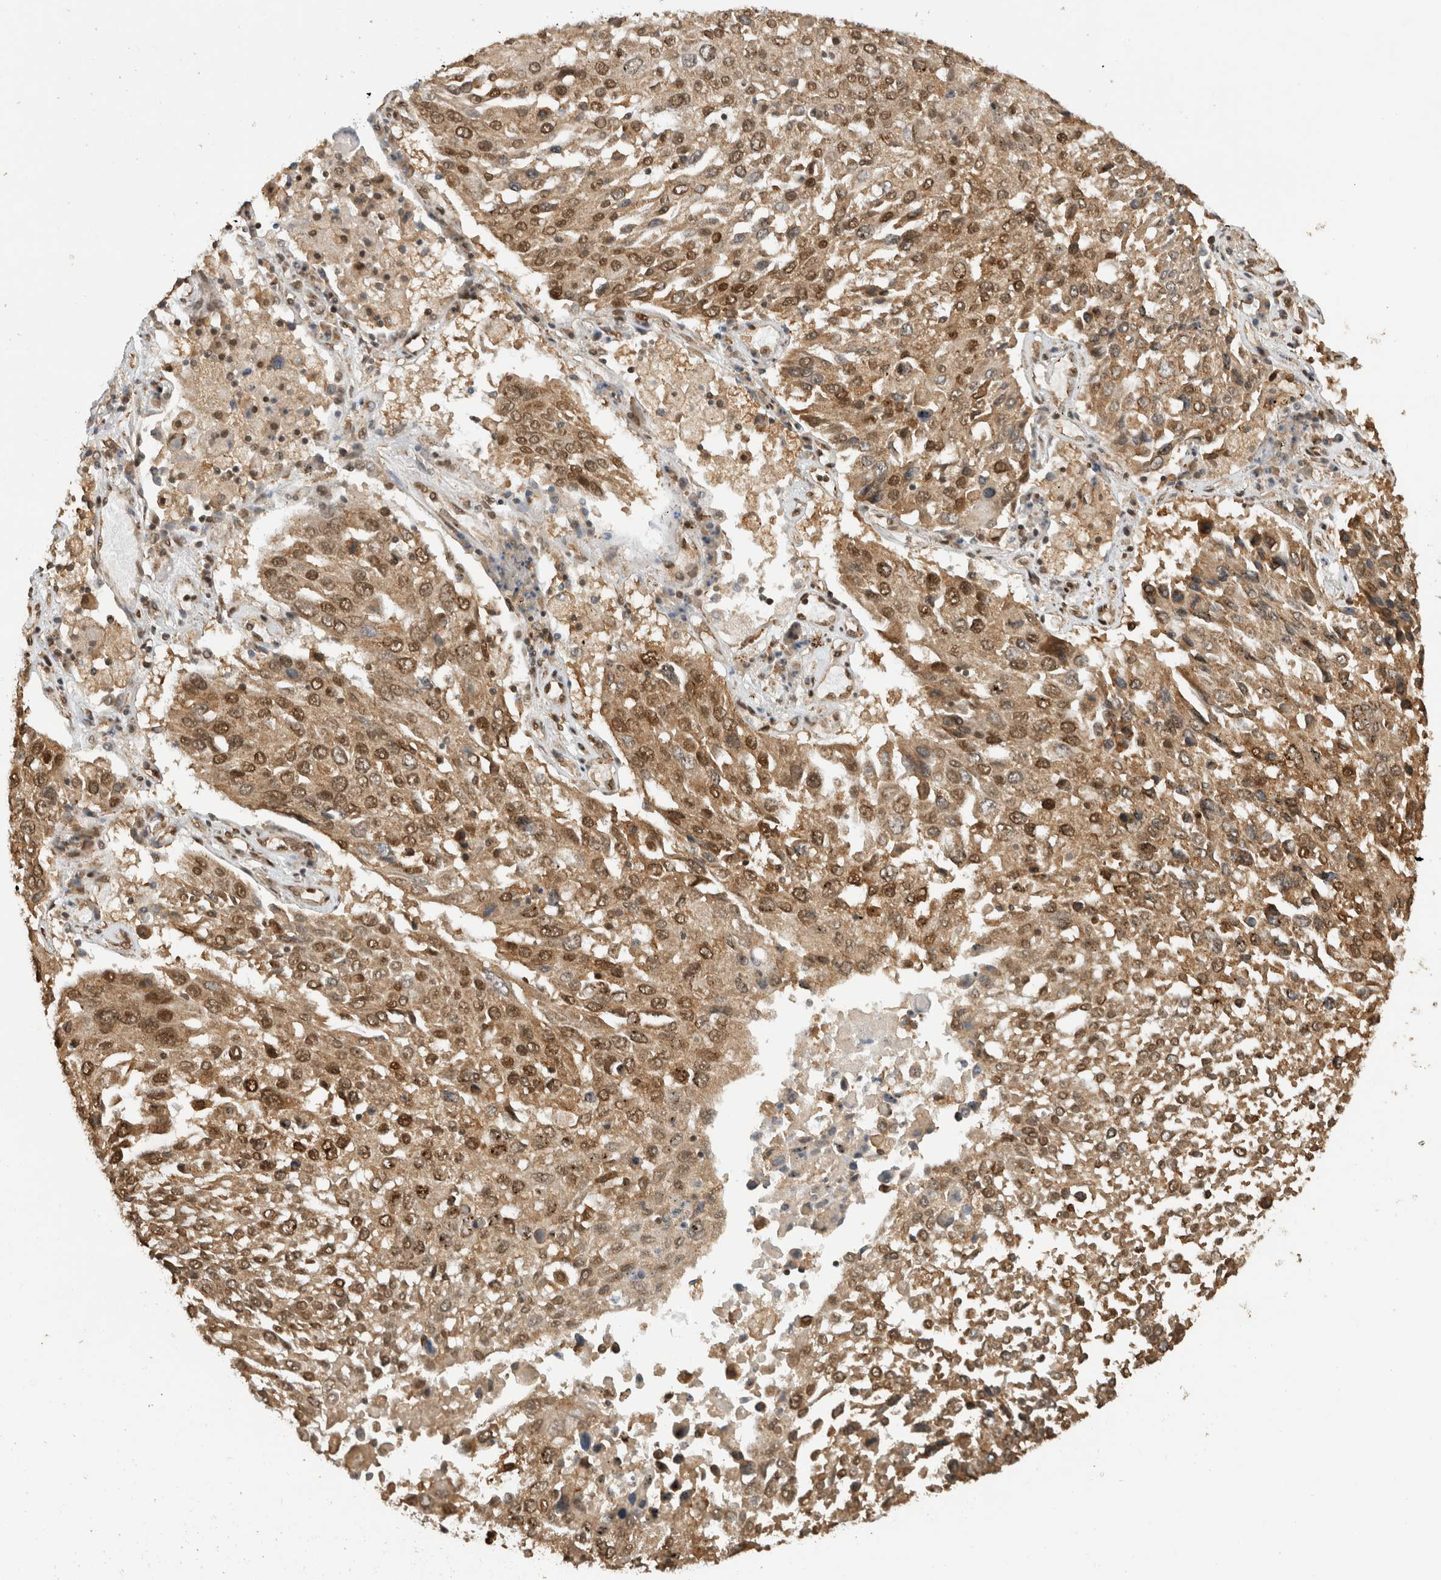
{"staining": {"intensity": "moderate", "quantity": ">75%", "location": "cytoplasmic/membranous,nuclear"}, "tissue": "lung cancer", "cell_type": "Tumor cells", "image_type": "cancer", "snomed": [{"axis": "morphology", "description": "Squamous cell carcinoma, NOS"}, {"axis": "topography", "description": "Lung"}], "caption": "High-power microscopy captured an IHC histopathology image of lung squamous cell carcinoma, revealing moderate cytoplasmic/membranous and nuclear staining in about >75% of tumor cells.", "gene": "C1orf21", "patient": {"sex": "male", "age": 65}}